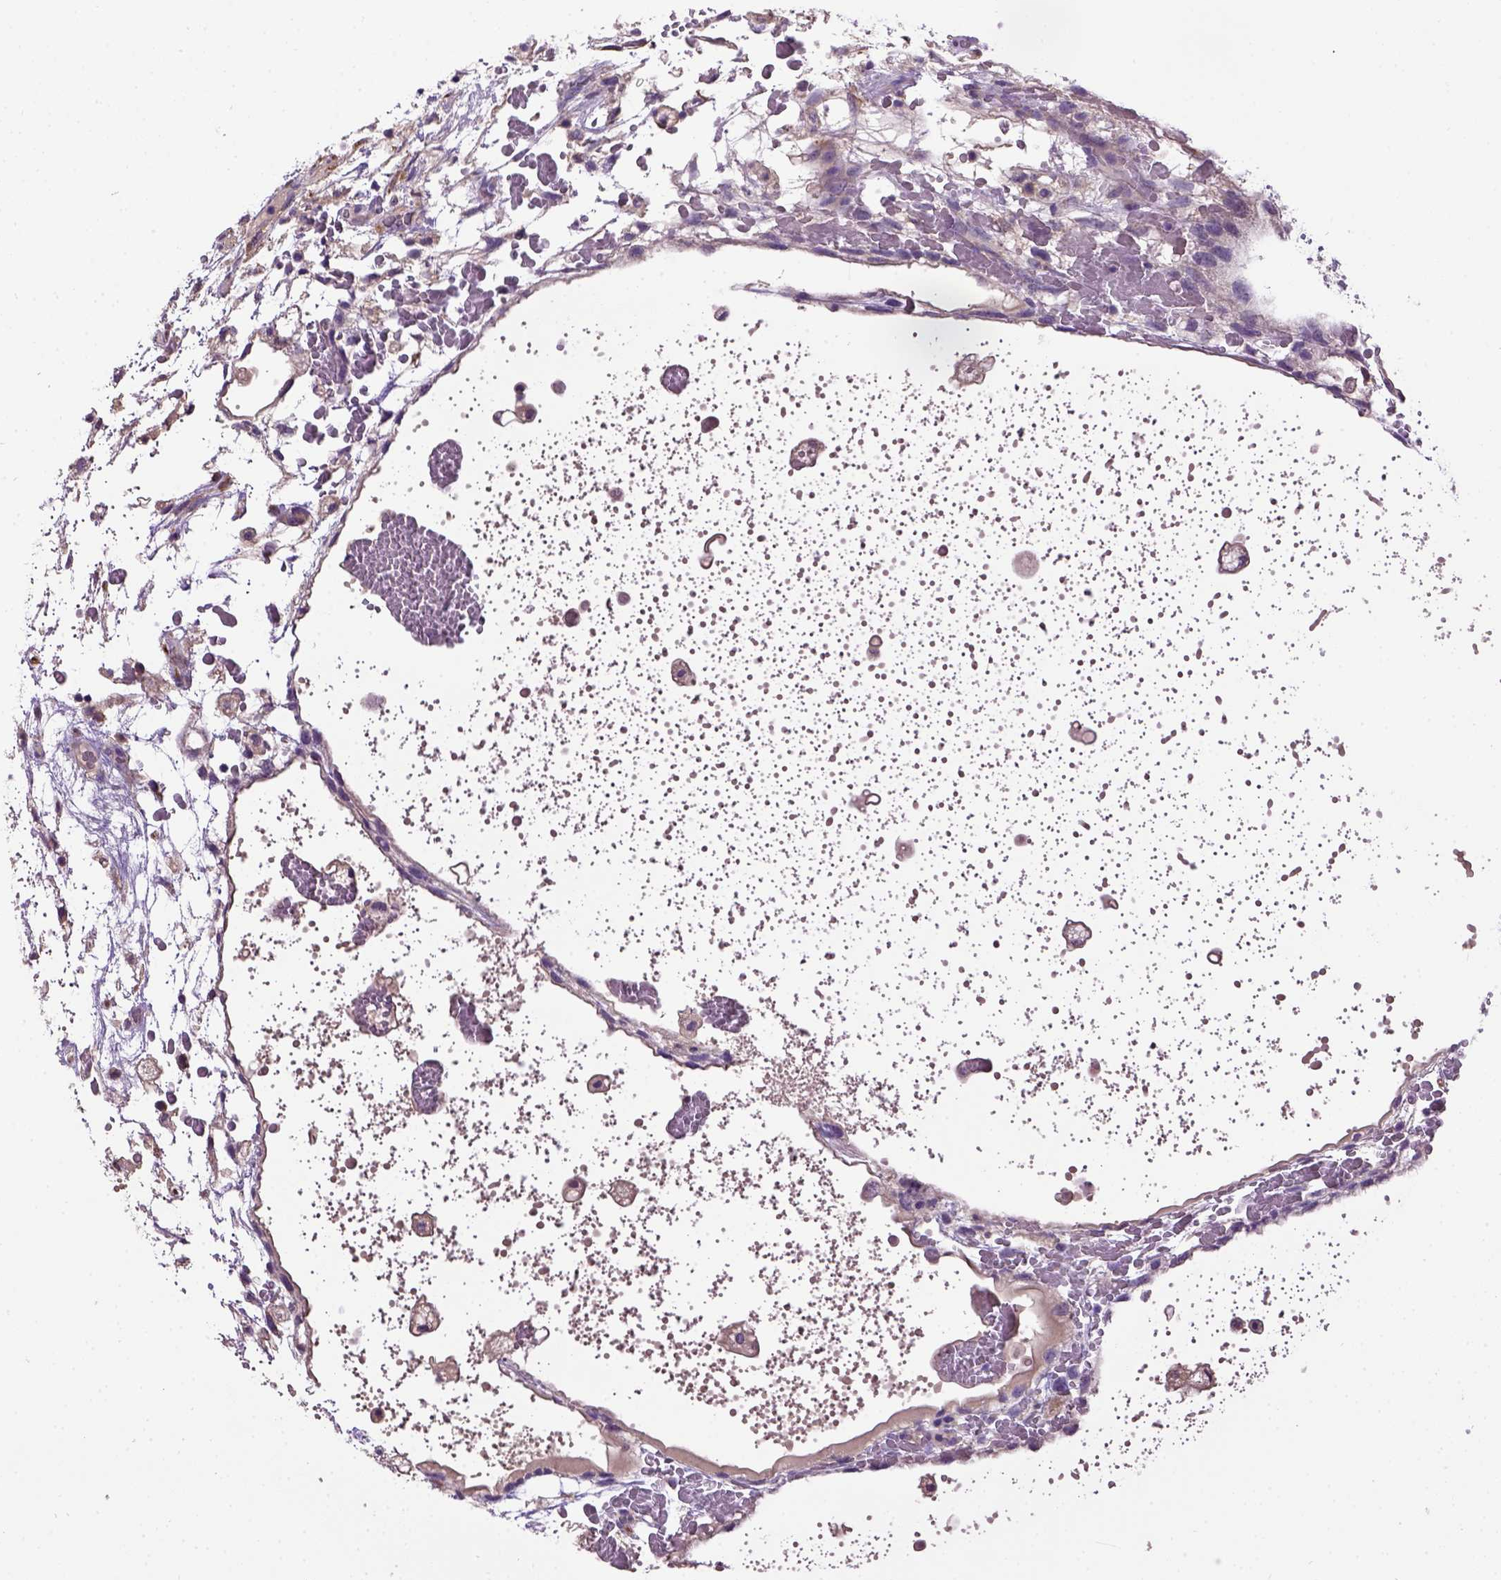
{"staining": {"intensity": "weak", "quantity": "25%-75%", "location": "cytoplasmic/membranous"}, "tissue": "testis cancer", "cell_type": "Tumor cells", "image_type": "cancer", "snomed": [{"axis": "morphology", "description": "Normal tissue, NOS"}, {"axis": "morphology", "description": "Carcinoma, Embryonal, NOS"}, {"axis": "topography", "description": "Testis"}], "caption": "Immunohistochemical staining of human embryonal carcinoma (testis) shows low levels of weak cytoplasmic/membranous protein expression in about 25%-75% of tumor cells. The staining is performed using DAB brown chromogen to label protein expression. The nuclei are counter-stained blue using hematoxylin.", "gene": "NEK5", "patient": {"sex": "male", "age": 32}}